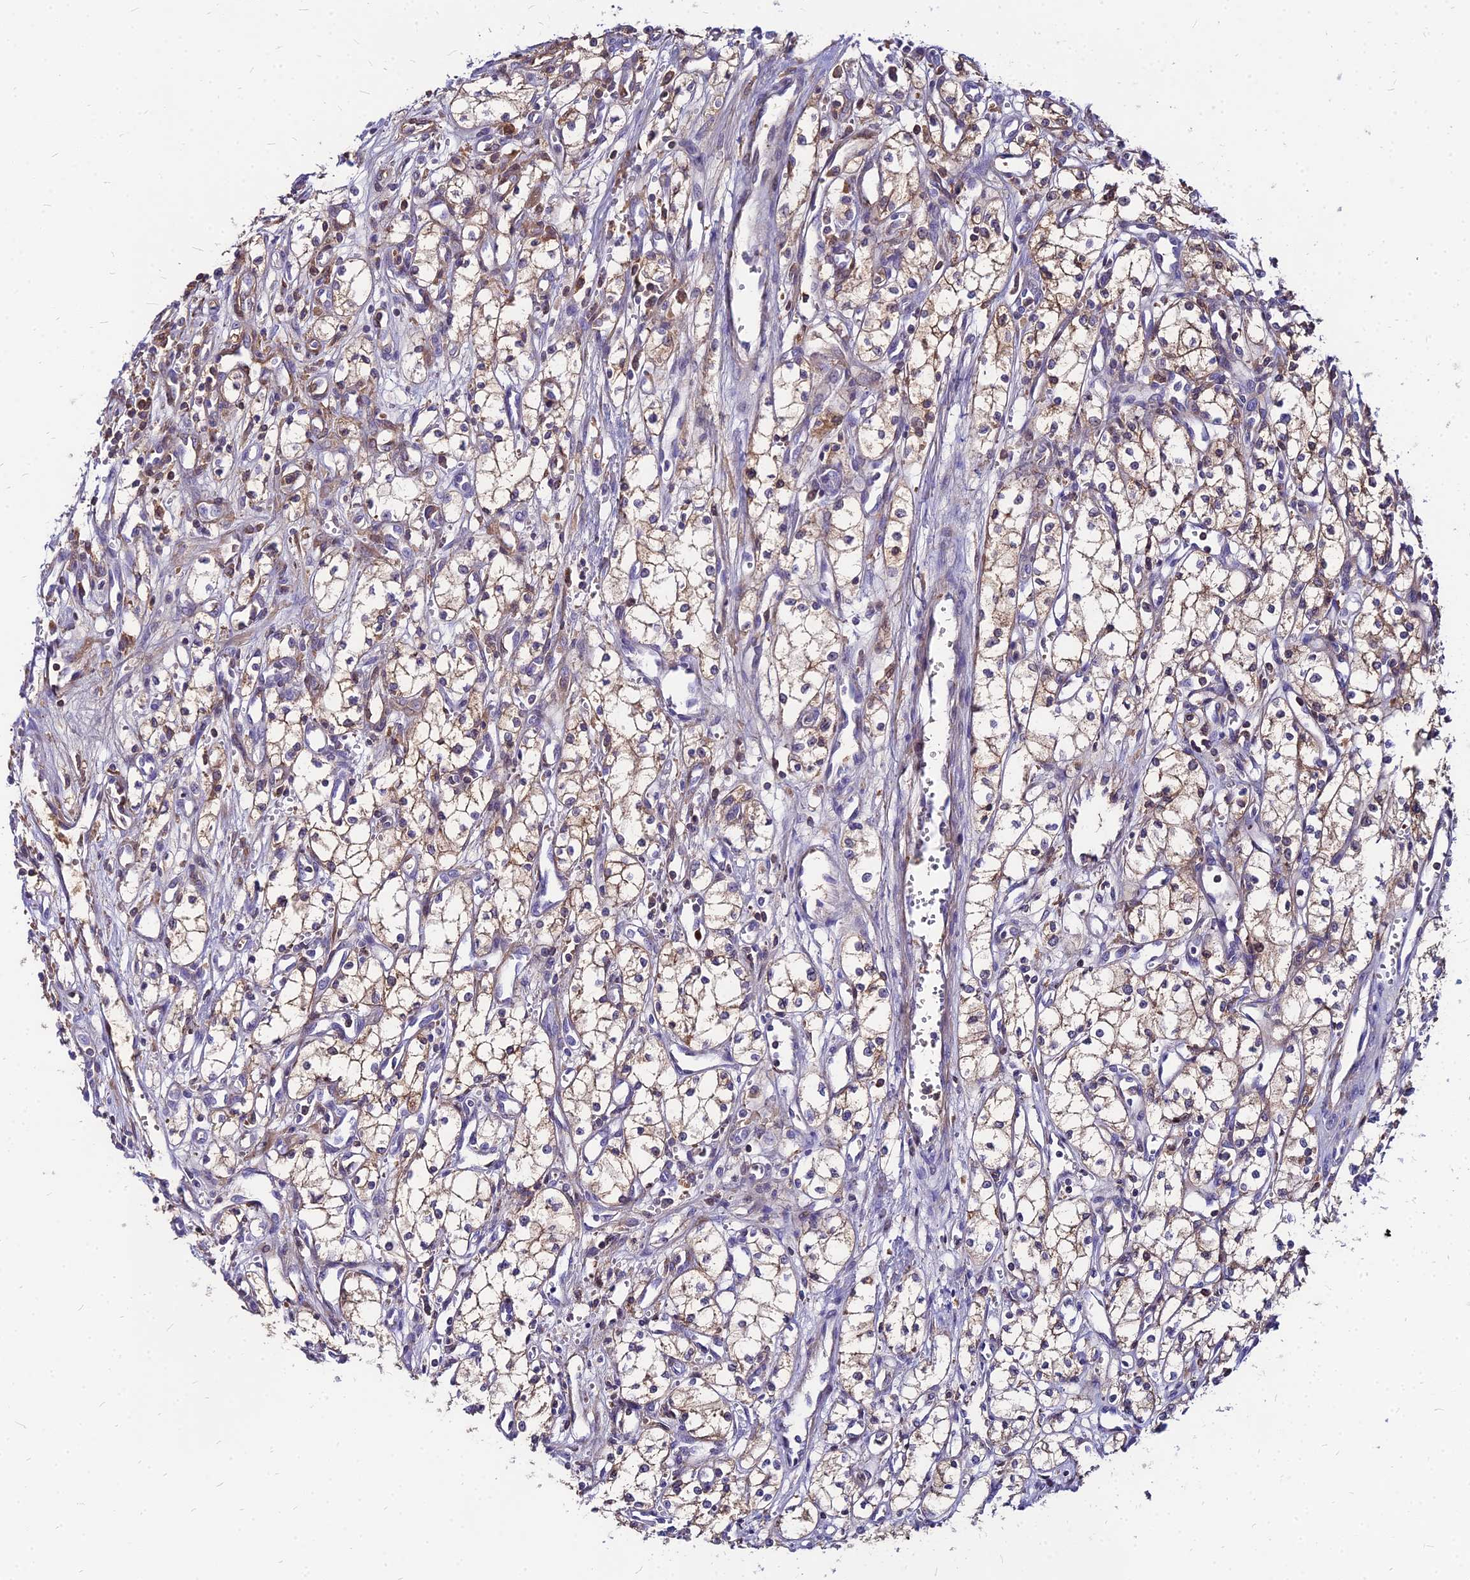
{"staining": {"intensity": "weak", "quantity": ">75%", "location": "cytoplasmic/membranous"}, "tissue": "renal cancer", "cell_type": "Tumor cells", "image_type": "cancer", "snomed": [{"axis": "morphology", "description": "Adenocarcinoma, NOS"}, {"axis": "topography", "description": "Kidney"}], "caption": "There is low levels of weak cytoplasmic/membranous expression in tumor cells of renal cancer (adenocarcinoma), as demonstrated by immunohistochemical staining (brown color).", "gene": "ACSM6", "patient": {"sex": "male", "age": 59}}